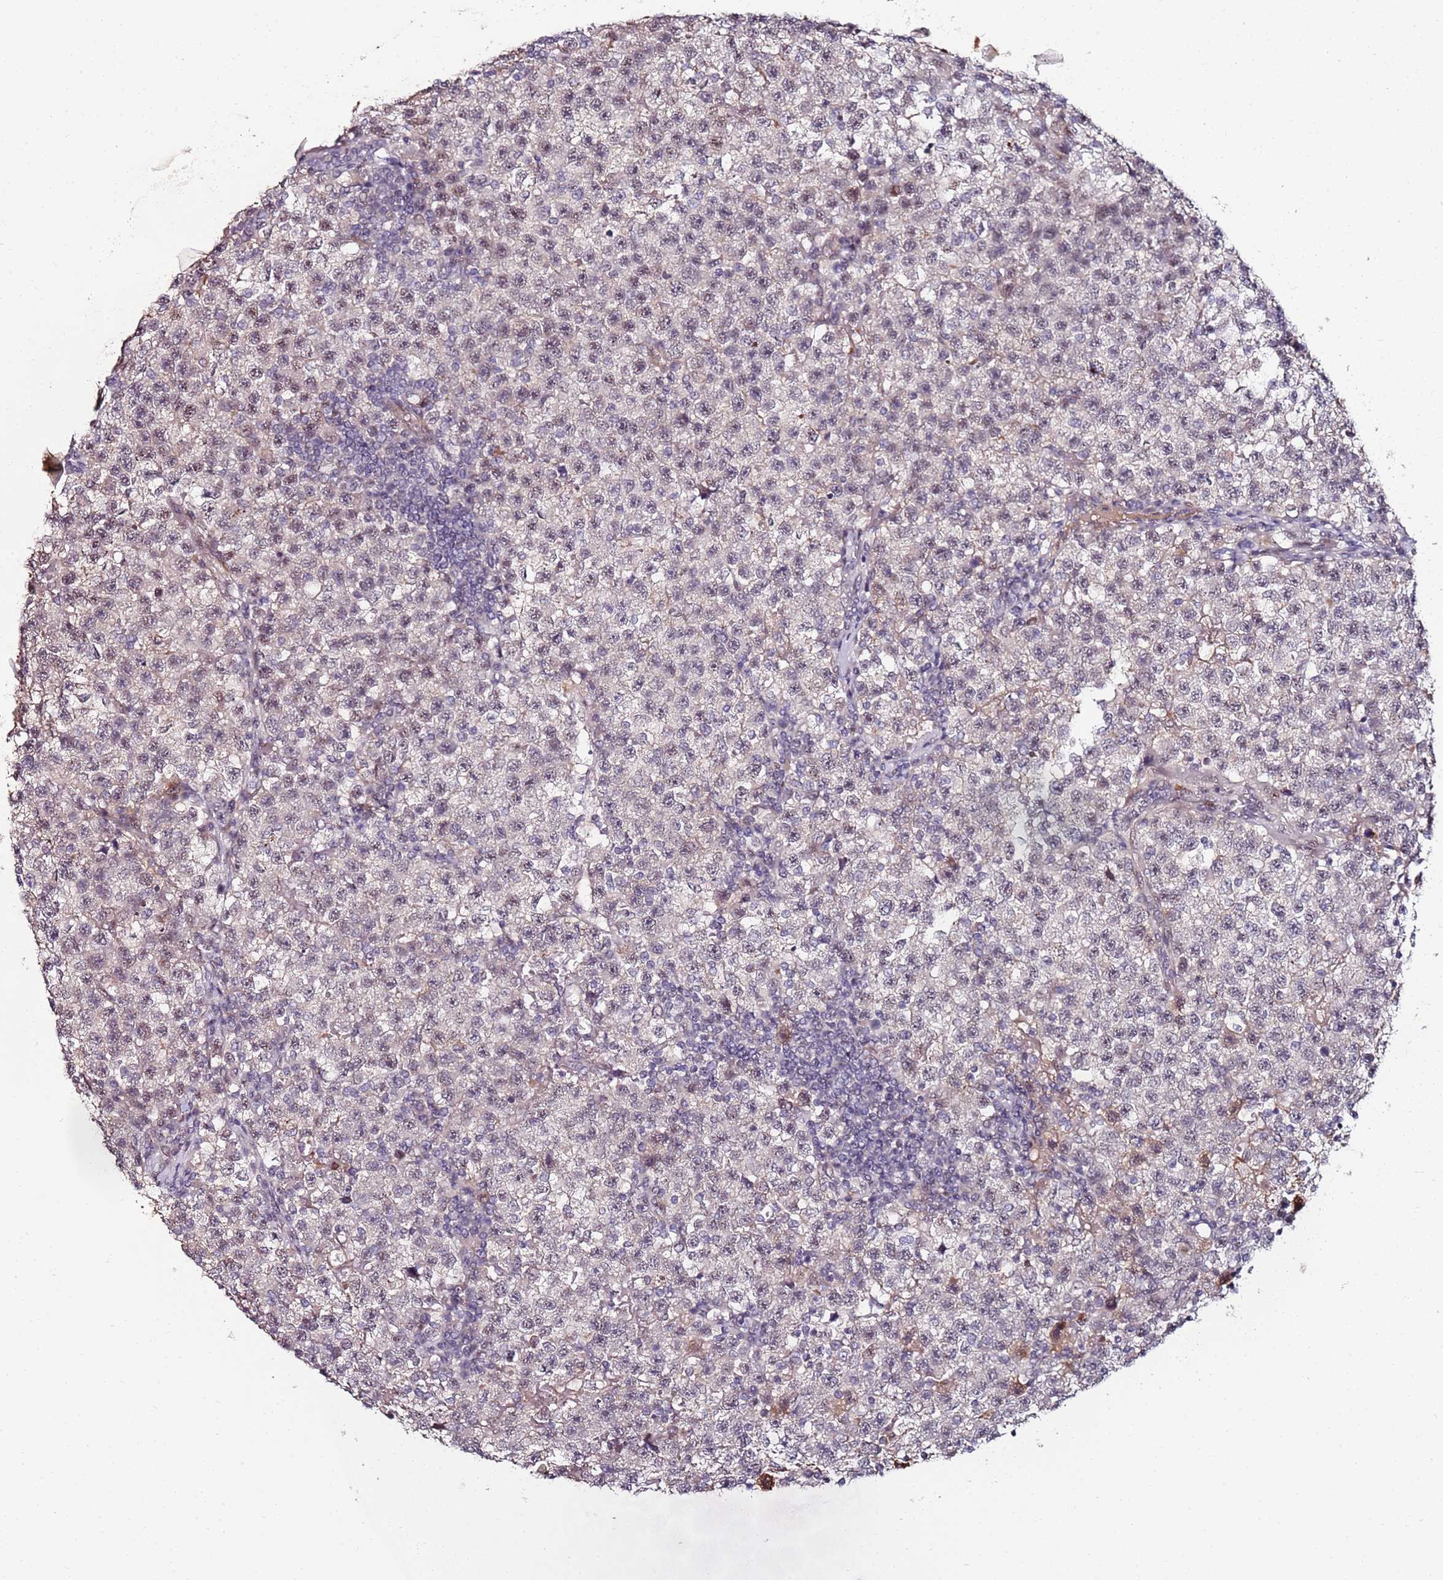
{"staining": {"intensity": "weak", "quantity": "<25%", "location": "nuclear"}, "tissue": "testis cancer", "cell_type": "Tumor cells", "image_type": "cancer", "snomed": [{"axis": "morphology", "description": "Seminoma, NOS"}, {"axis": "topography", "description": "Testis"}], "caption": "An image of human seminoma (testis) is negative for staining in tumor cells.", "gene": "DUSP28", "patient": {"sex": "male", "age": 22}}